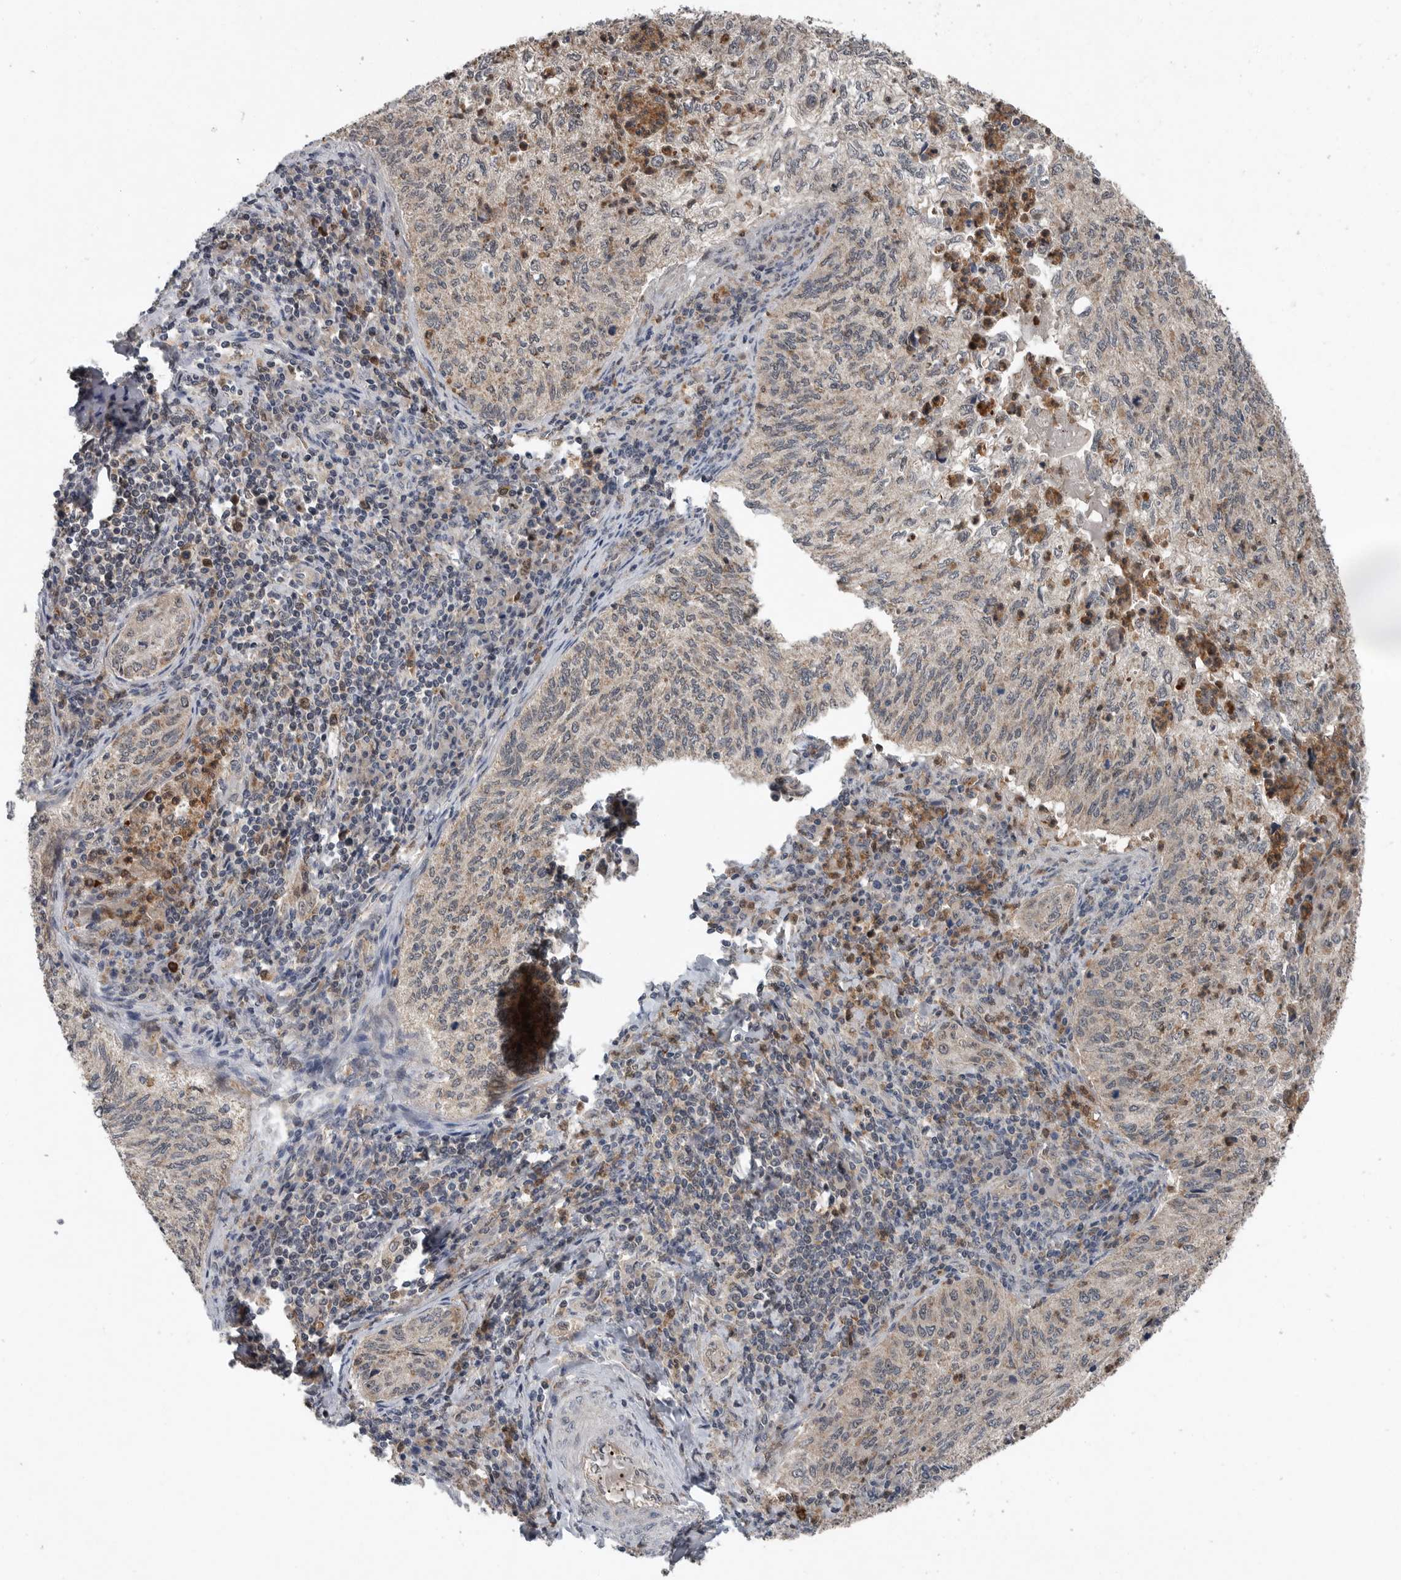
{"staining": {"intensity": "weak", "quantity": "<25%", "location": "cytoplasmic/membranous"}, "tissue": "cervical cancer", "cell_type": "Tumor cells", "image_type": "cancer", "snomed": [{"axis": "morphology", "description": "Squamous cell carcinoma, NOS"}, {"axis": "topography", "description": "Cervix"}], "caption": "IHC image of squamous cell carcinoma (cervical) stained for a protein (brown), which shows no staining in tumor cells. (DAB (3,3'-diaminobenzidine) IHC with hematoxylin counter stain).", "gene": "SCP2", "patient": {"sex": "female", "age": 30}}